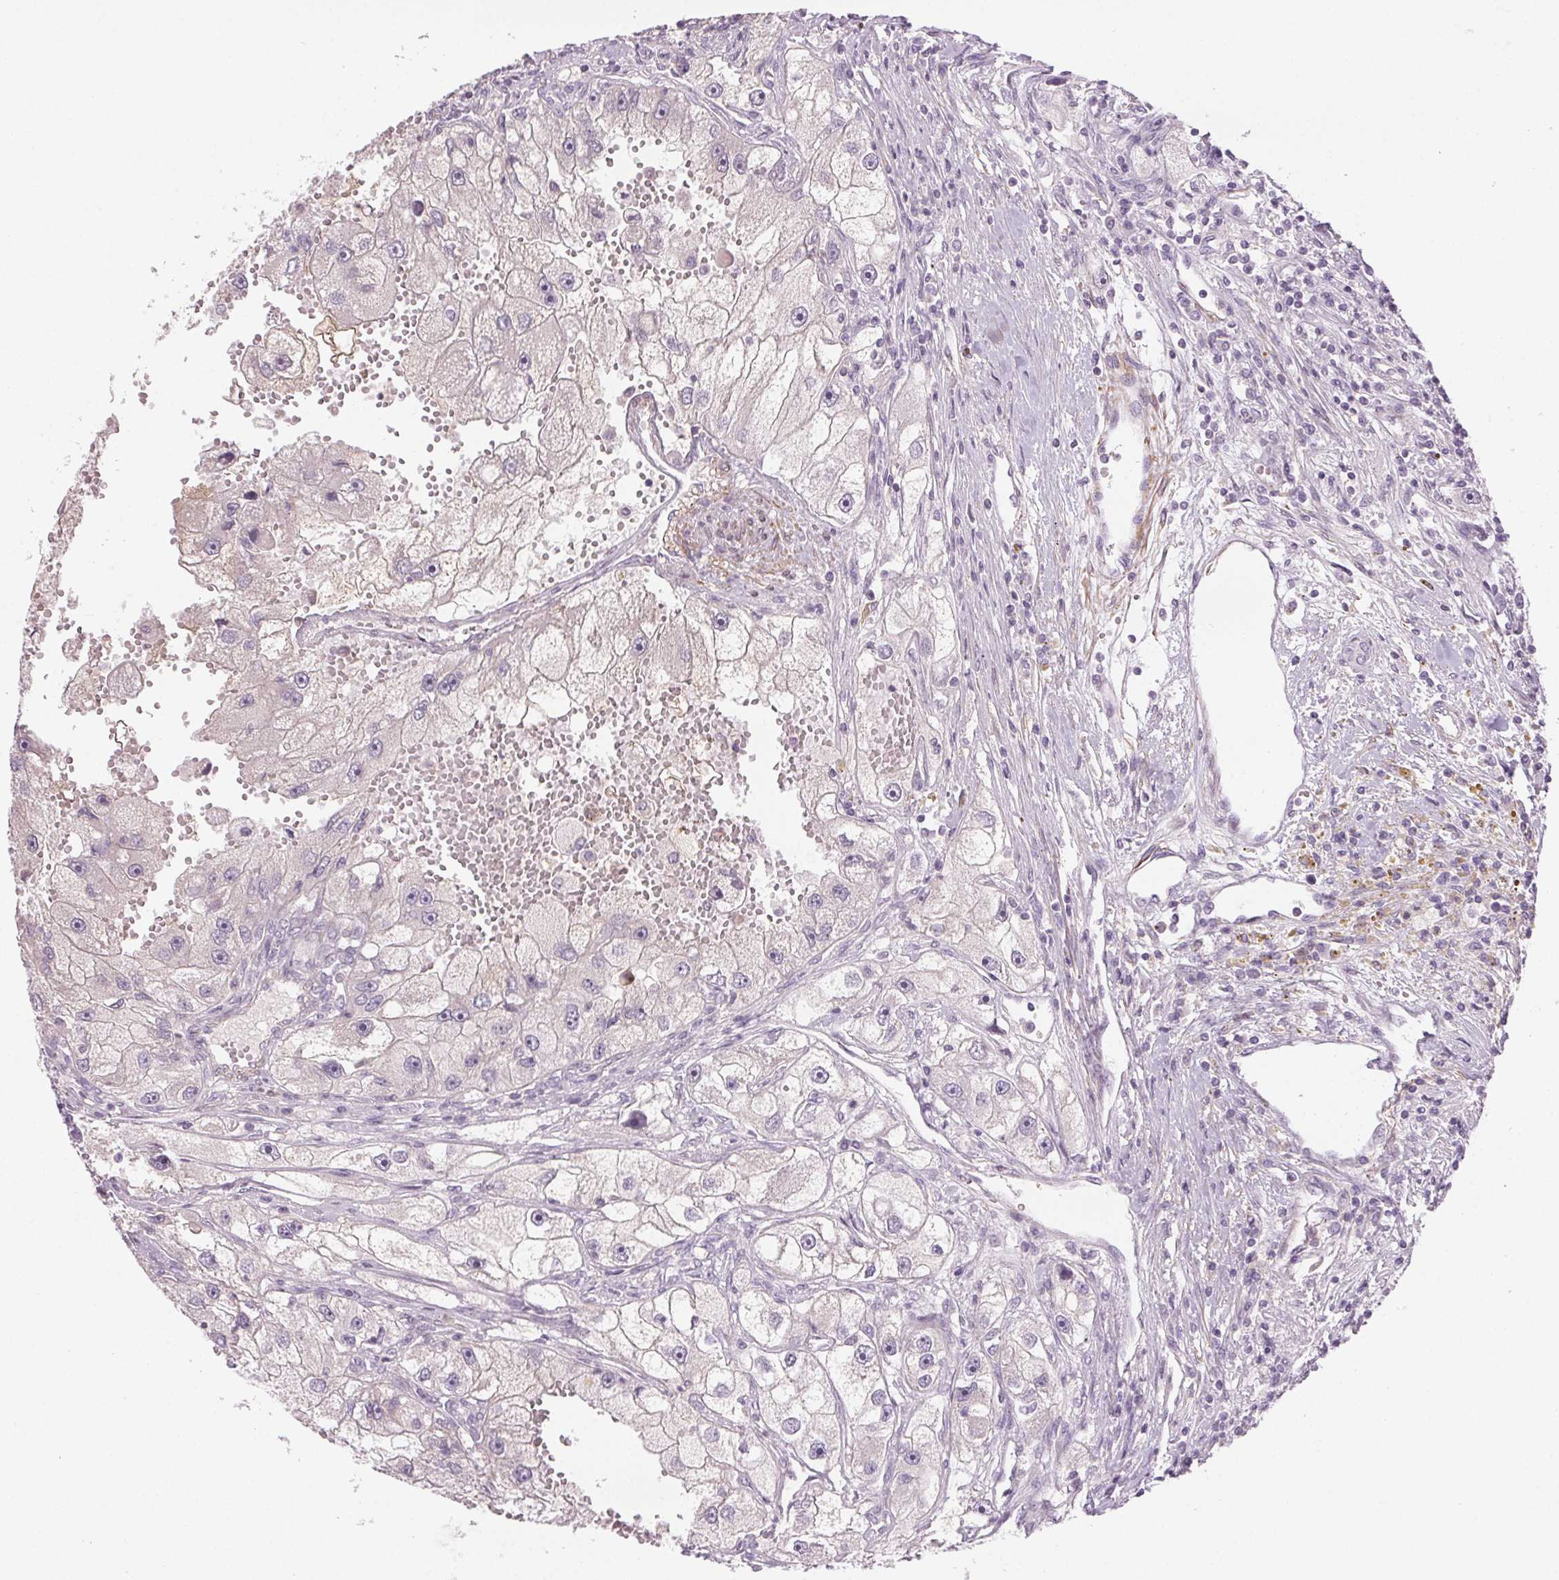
{"staining": {"intensity": "negative", "quantity": "none", "location": "none"}, "tissue": "renal cancer", "cell_type": "Tumor cells", "image_type": "cancer", "snomed": [{"axis": "morphology", "description": "Adenocarcinoma, NOS"}, {"axis": "topography", "description": "Kidney"}], "caption": "This is a micrograph of immunohistochemistry staining of adenocarcinoma (renal), which shows no staining in tumor cells.", "gene": "HHLA2", "patient": {"sex": "male", "age": 63}}